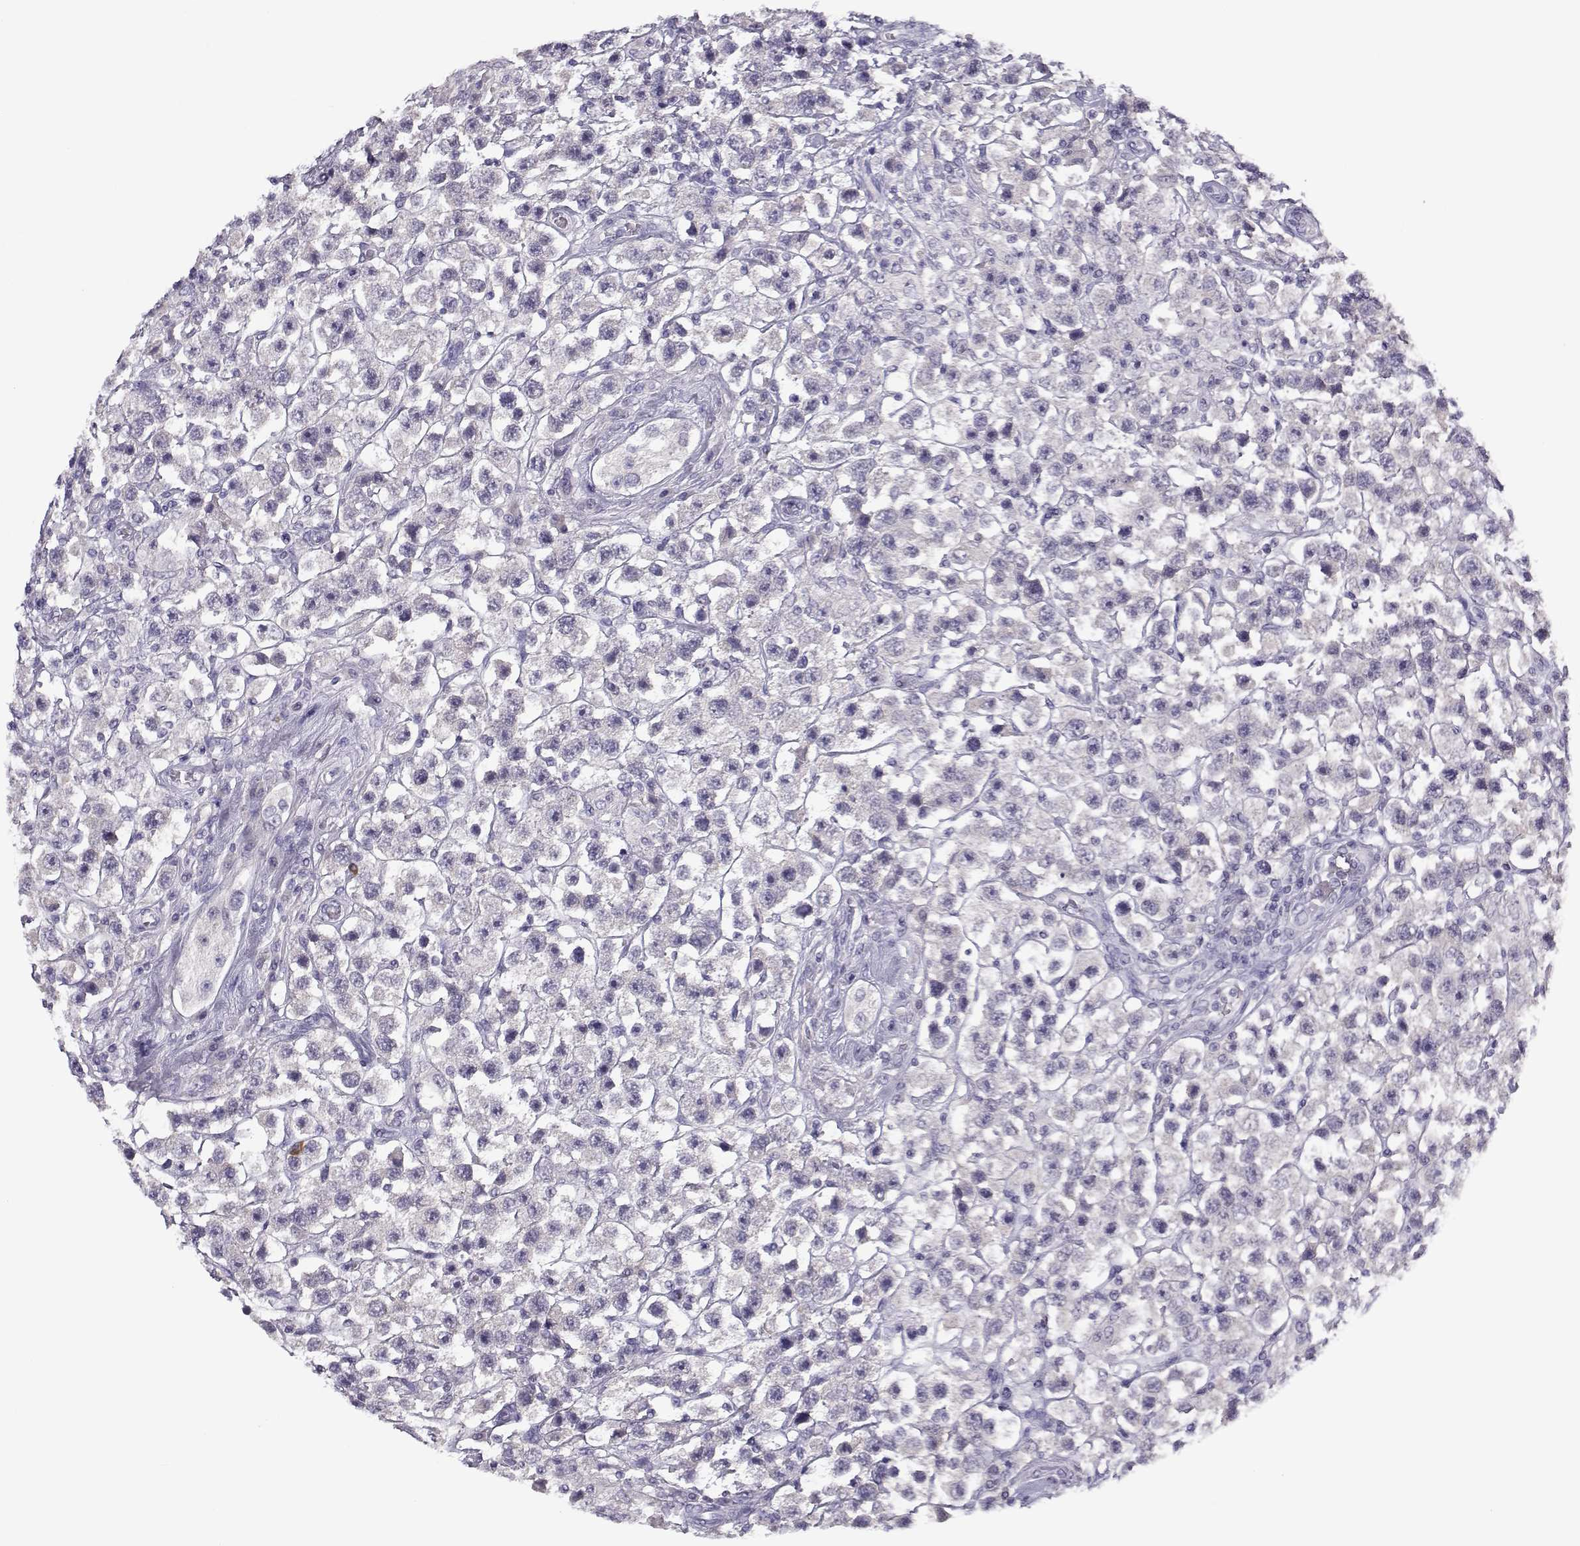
{"staining": {"intensity": "negative", "quantity": "none", "location": "none"}, "tissue": "testis cancer", "cell_type": "Tumor cells", "image_type": "cancer", "snomed": [{"axis": "morphology", "description": "Seminoma, NOS"}, {"axis": "topography", "description": "Testis"}], "caption": "The histopathology image reveals no staining of tumor cells in testis cancer (seminoma).", "gene": "CFAP77", "patient": {"sex": "male", "age": 45}}